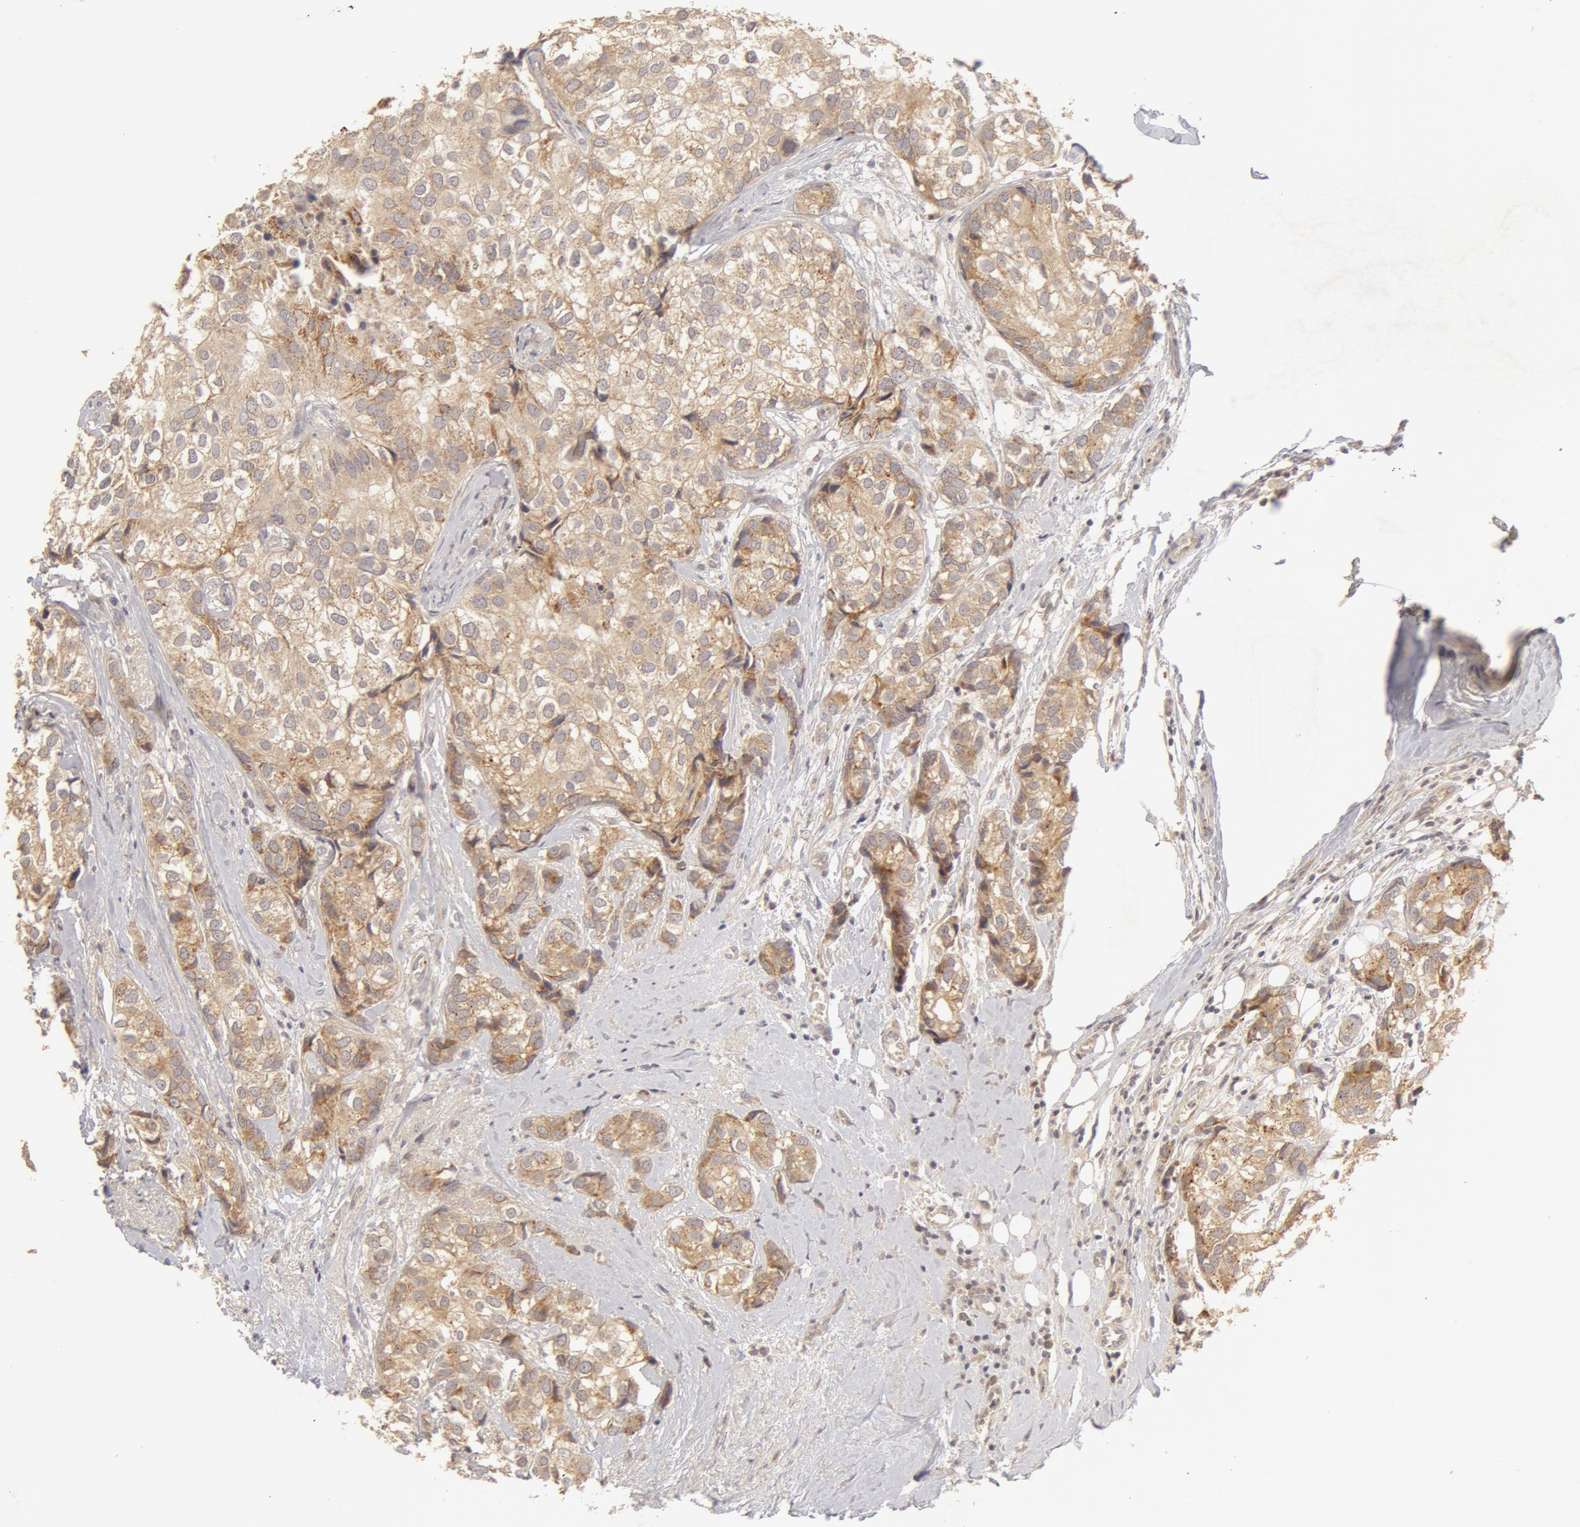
{"staining": {"intensity": "weak", "quantity": "25%-75%", "location": "cytoplasmic/membranous"}, "tissue": "breast cancer", "cell_type": "Tumor cells", "image_type": "cancer", "snomed": [{"axis": "morphology", "description": "Duct carcinoma"}, {"axis": "topography", "description": "Breast"}], "caption": "Human intraductal carcinoma (breast) stained with a protein marker demonstrates weak staining in tumor cells.", "gene": "ADPRH", "patient": {"sex": "female", "age": 68}}